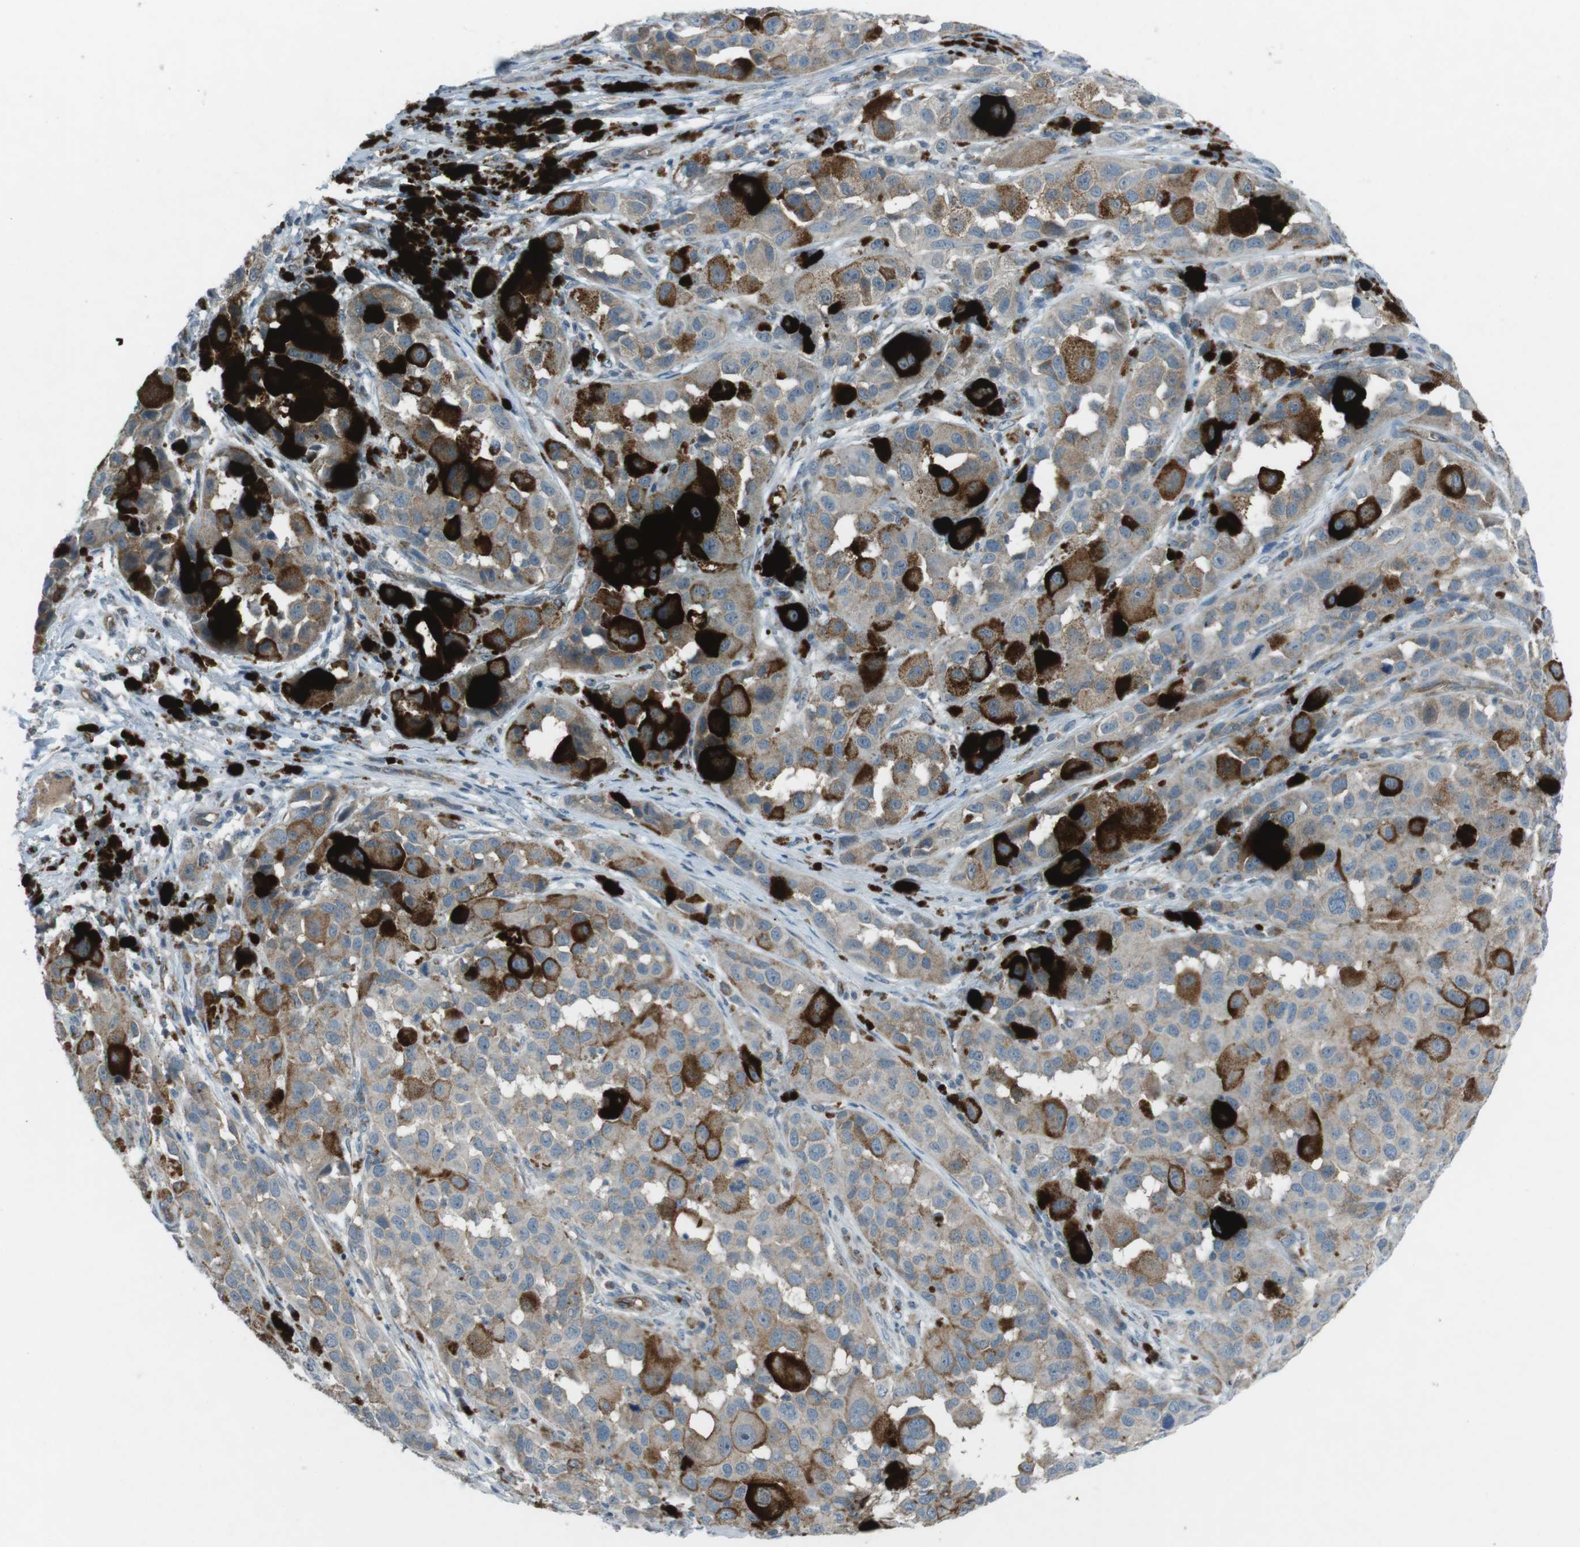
{"staining": {"intensity": "weak", "quantity": "25%-75%", "location": "cytoplasmic/membranous"}, "tissue": "melanoma", "cell_type": "Tumor cells", "image_type": "cancer", "snomed": [{"axis": "morphology", "description": "Malignant melanoma, NOS"}, {"axis": "topography", "description": "Skin"}], "caption": "An IHC micrograph of neoplastic tissue is shown. Protein staining in brown labels weak cytoplasmic/membranous positivity in malignant melanoma within tumor cells.", "gene": "SPTA1", "patient": {"sex": "male", "age": 96}}